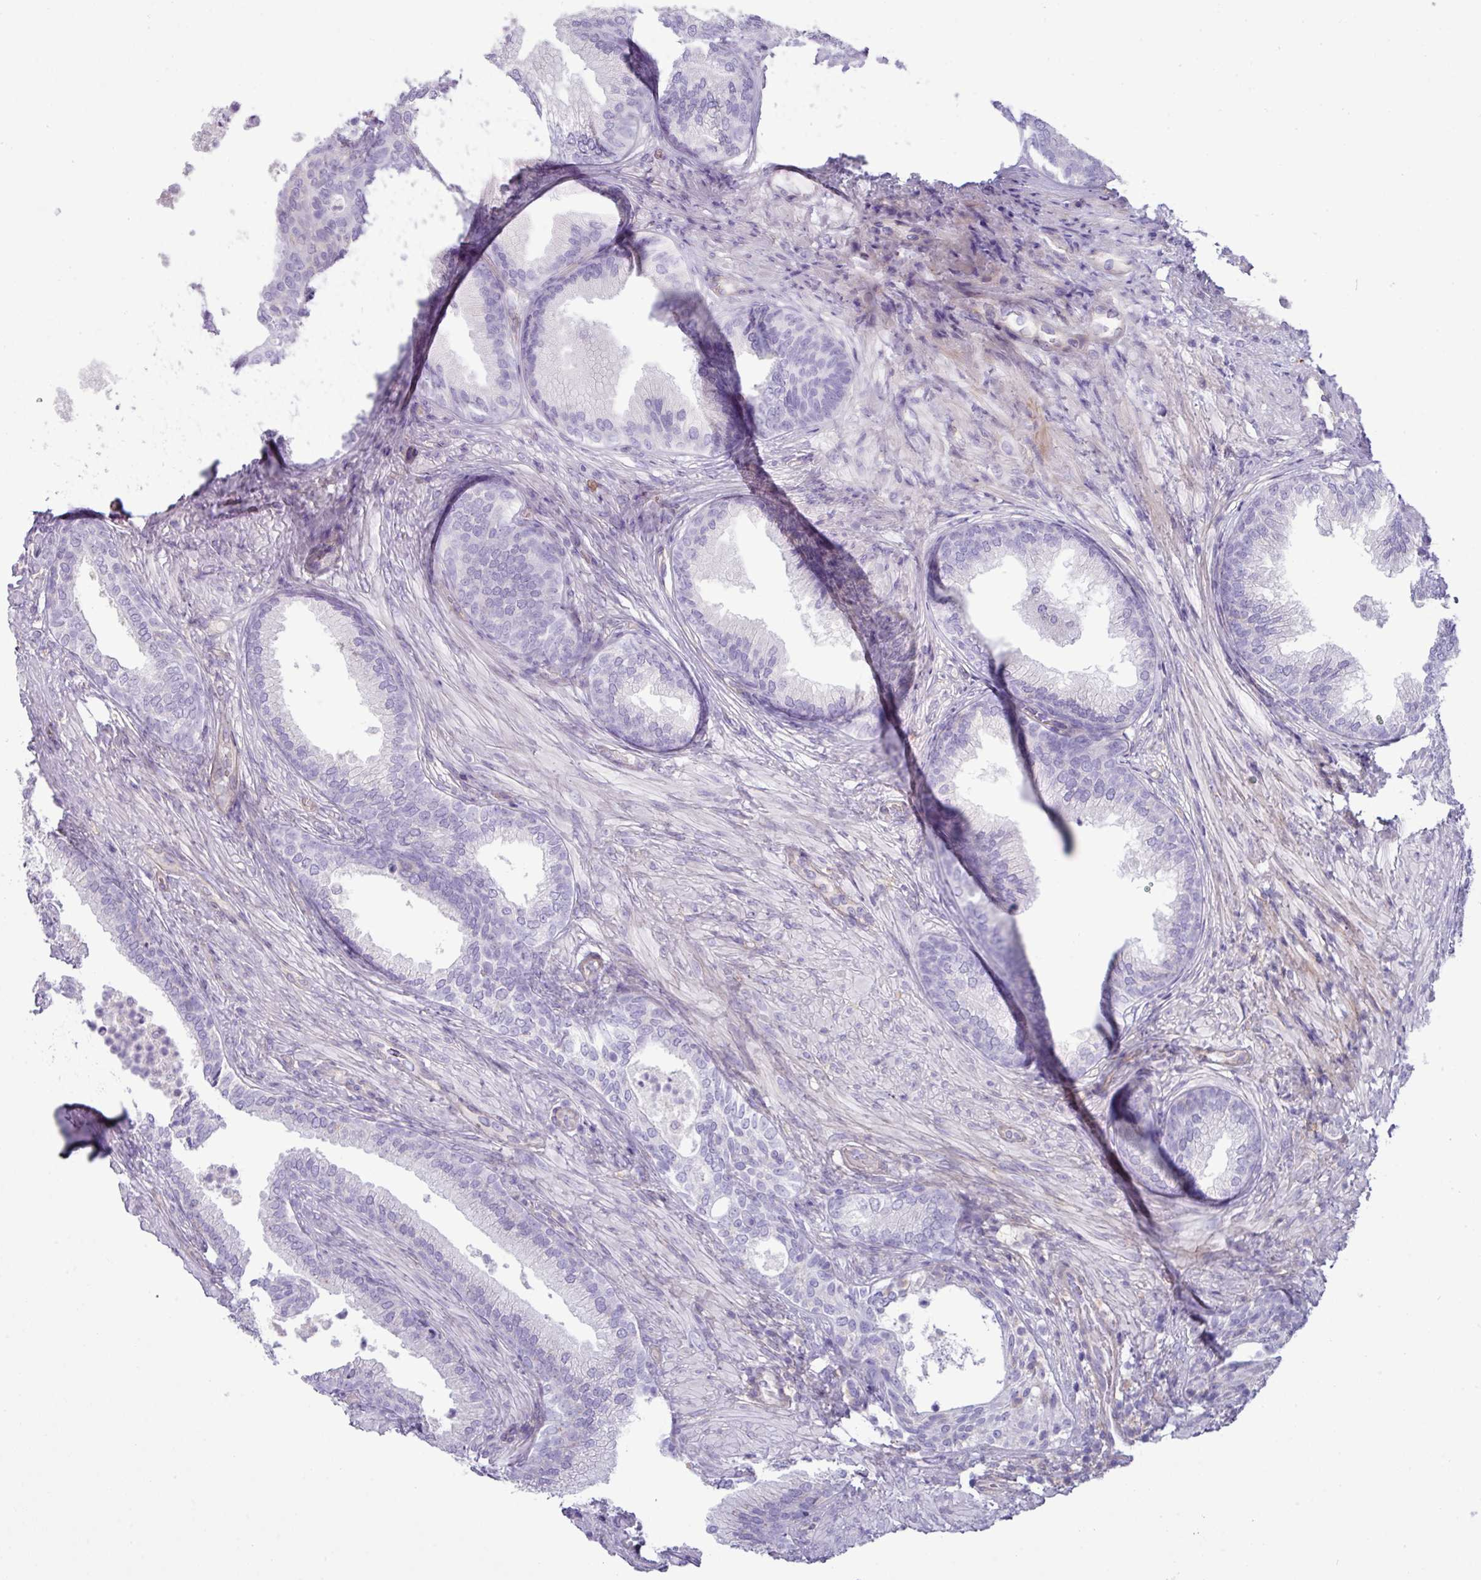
{"staining": {"intensity": "negative", "quantity": "none", "location": "none"}, "tissue": "prostate", "cell_type": "Glandular cells", "image_type": "normal", "snomed": [{"axis": "morphology", "description": "Normal tissue, NOS"}, {"axis": "topography", "description": "Prostate"}], "caption": "Glandular cells are negative for brown protein staining in benign prostate. The staining is performed using DAB (3,3'-diaminobenzidine) brown chromogen with nuclei counter-stained in using hematoxylin.", "gene": "KIRREL3", "patient": {"sex": "male", "age": 76}}